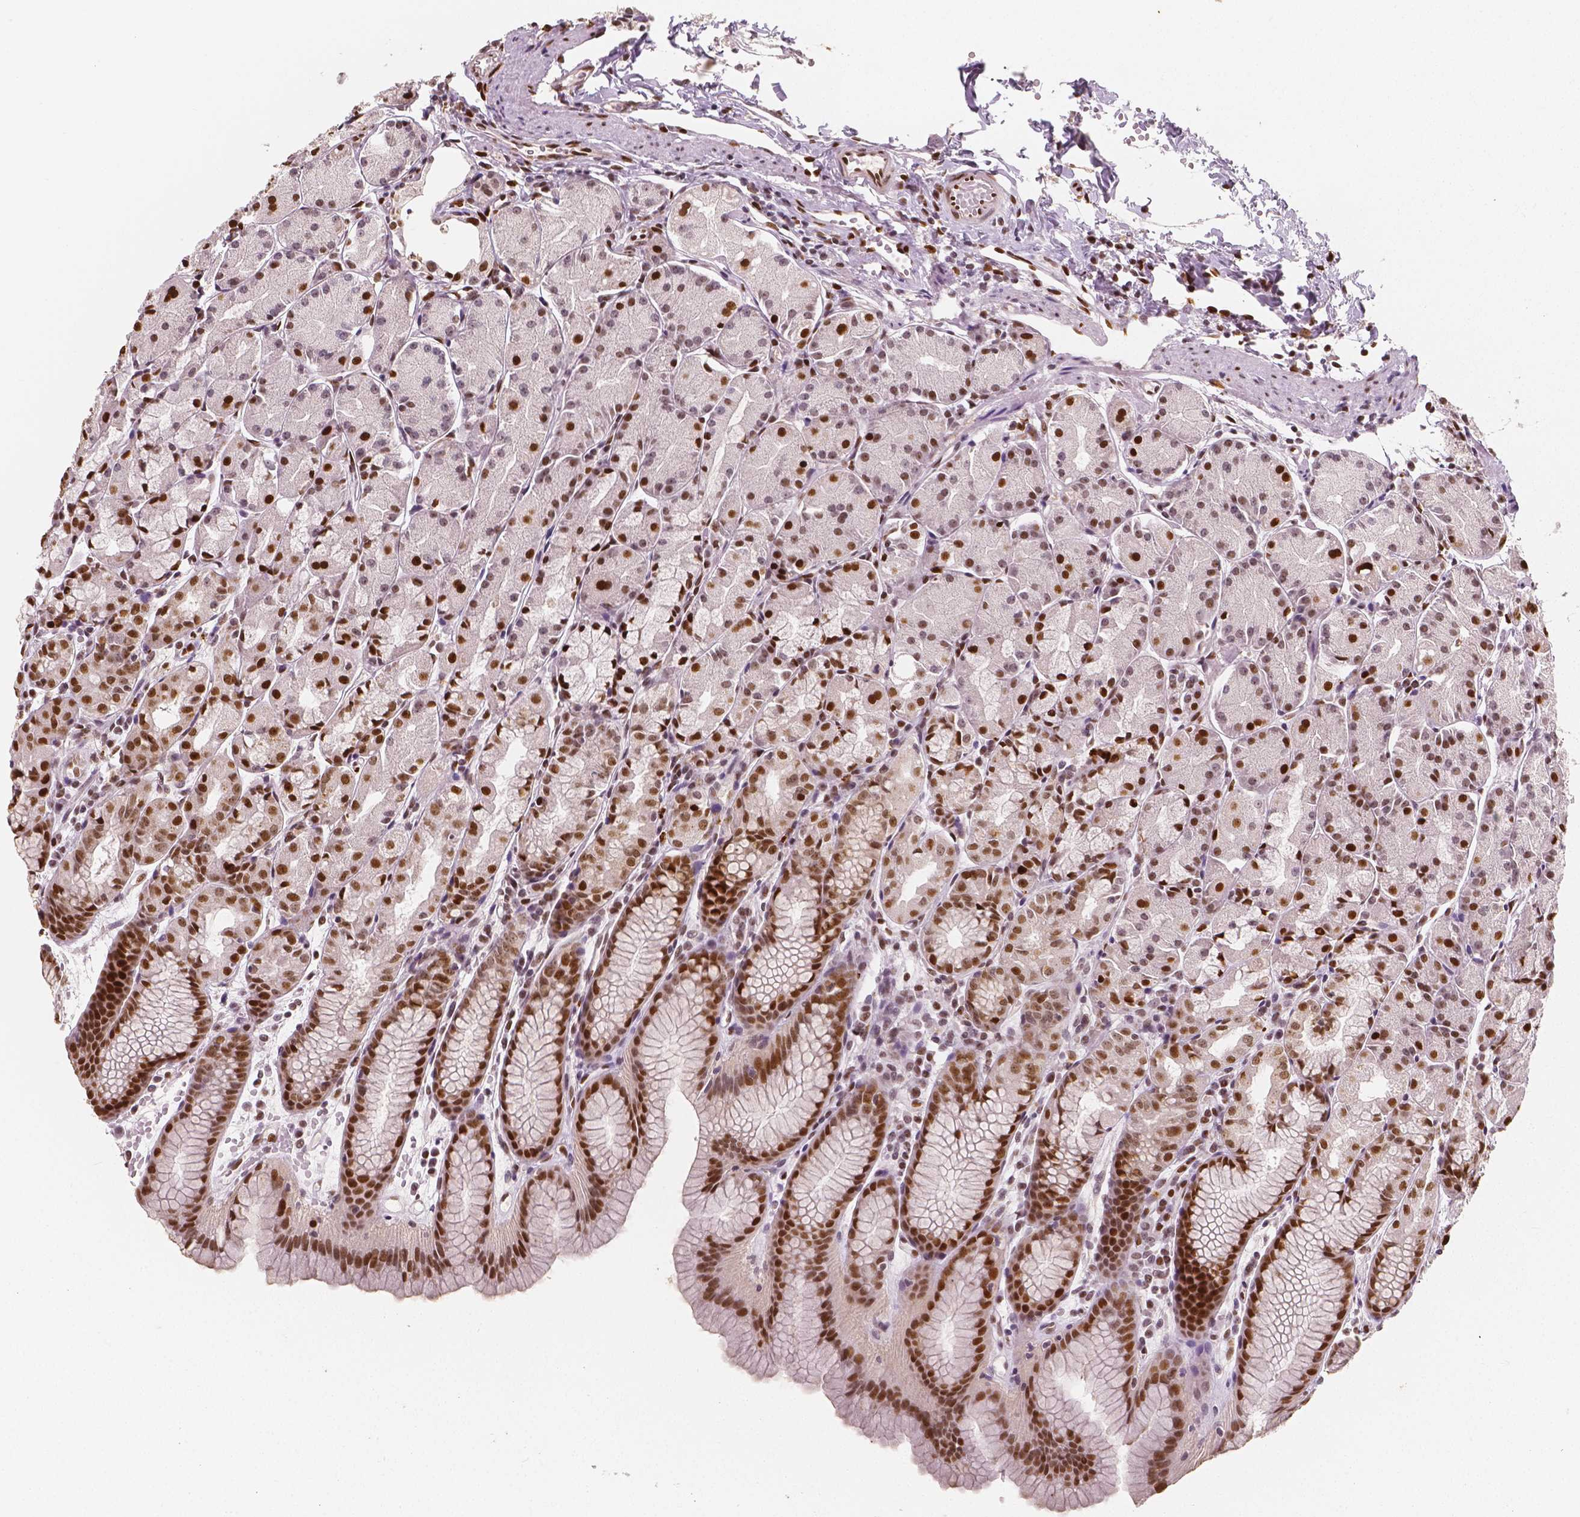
{"staining": {"intensity": "strong", "quantity": "25%-75%", "location": "nuclear"}, "tissue": "stomach", "cell_type": "Glandular cells", "image_type": "normal", "snomed": [{"axis": "morphology", "description": "Normal tissue, NOS"}, {"axis": "topography", "description": "Stomach, upper"}], "caption": "The micrograph exhibits immunohistochemical staining of benign stomach. There is strong nuclear staining is identified in about 25%-75% of glandular cells. Ihc stains the protein of interest in brown and the nuclei are stained blue.", "gene": "NUCKS1", "patient": {"sex": "male", "age": 47}}